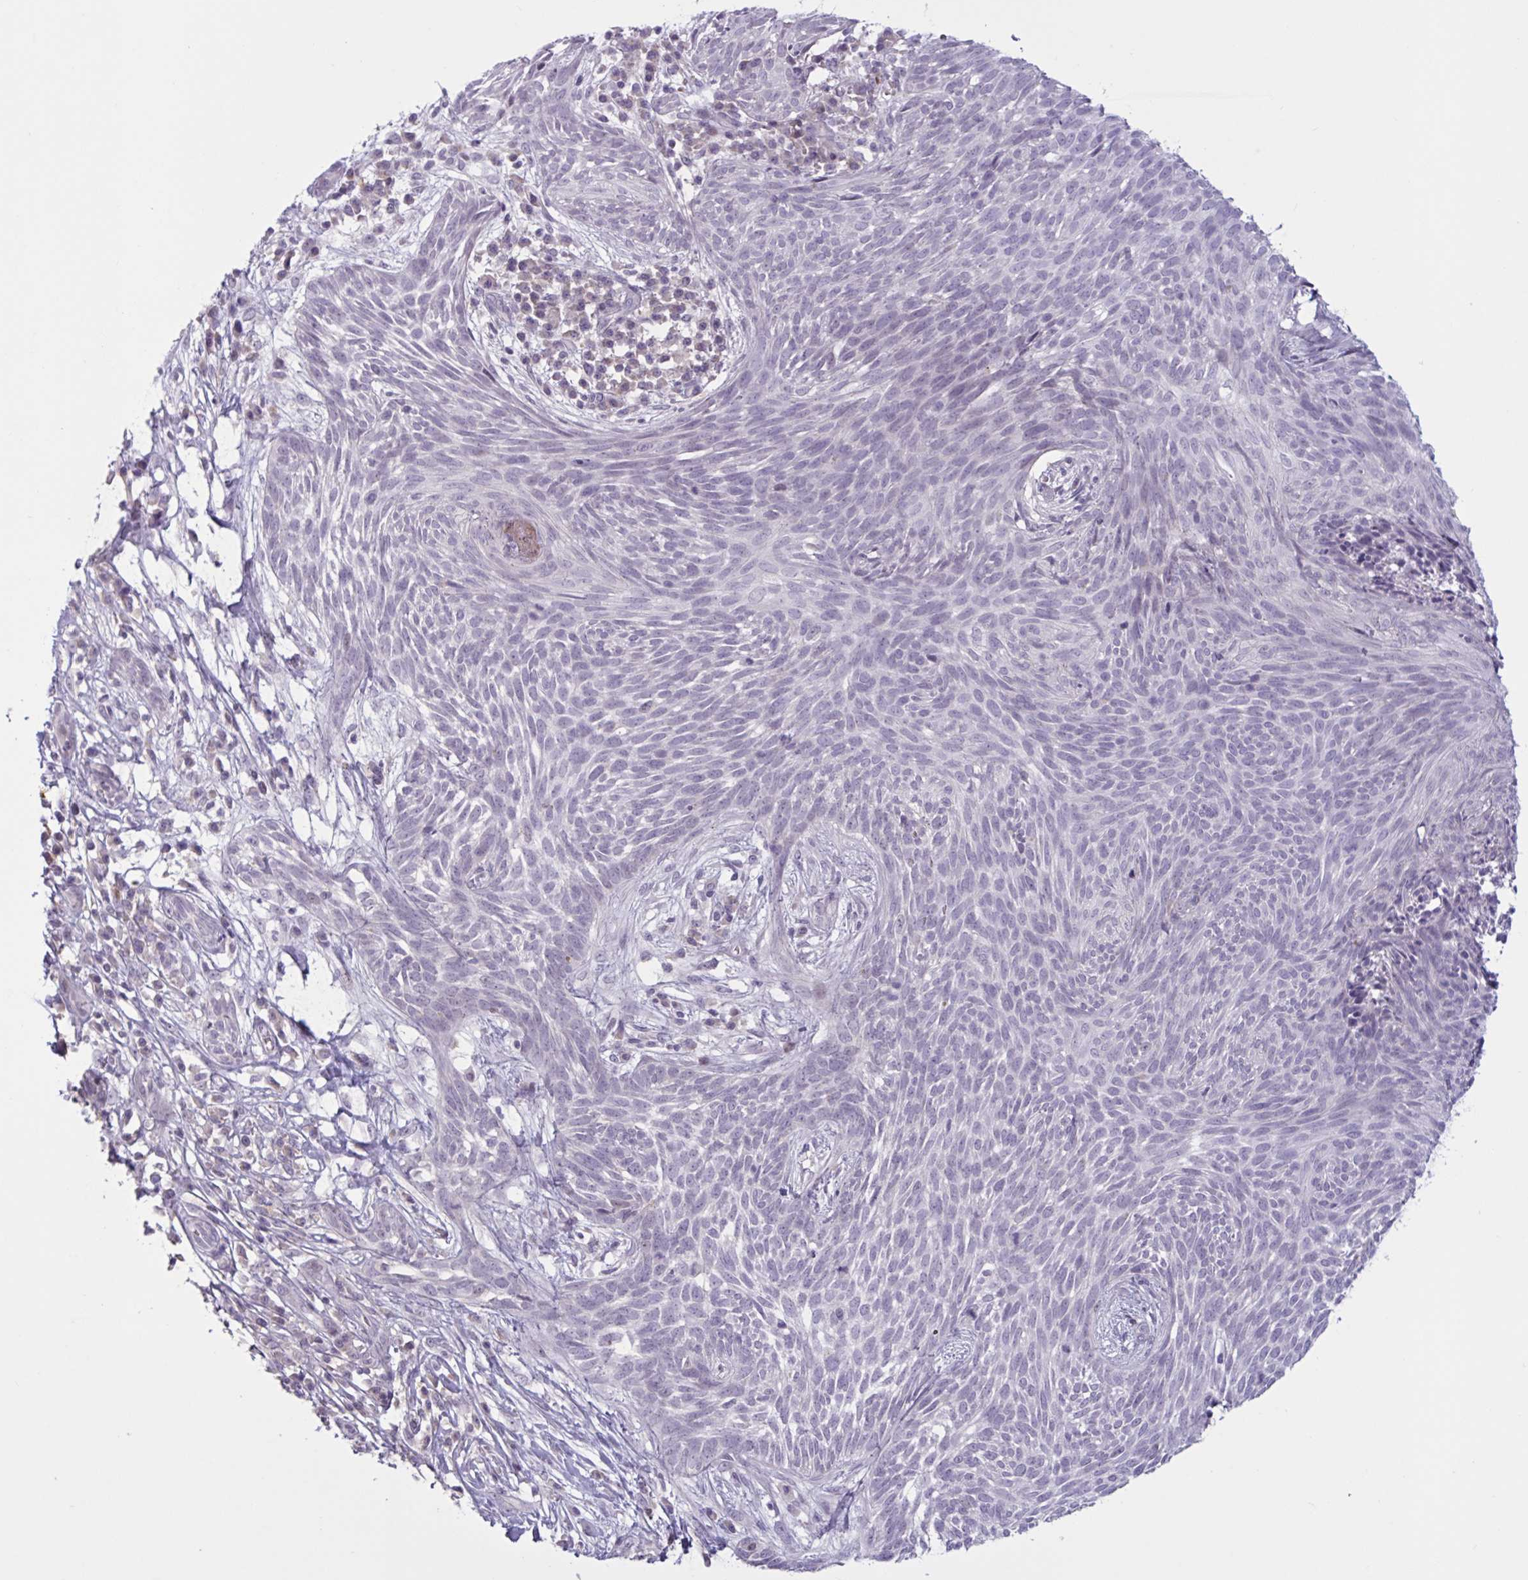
{"staining": {"intensity": "negative", "quantity": "none", "location": "none"}, "tissue": "skin cancer", "cell_type": "Tumor cells", "image_type": "cancer", "snomed": [{"axis": "morphology", "description": "Basal cell carcinoma"}, {"axis": "topography", "description": "Skin"}, {"axis": "topography", "description": "Skin, foot"}], "caption": "The photomicrograph displays no significant staining in tumor cells of skin cancer (basal cell carcinoma).", "gene": "RFPL4B", "patient": {"sex": "female", "age": 86}}